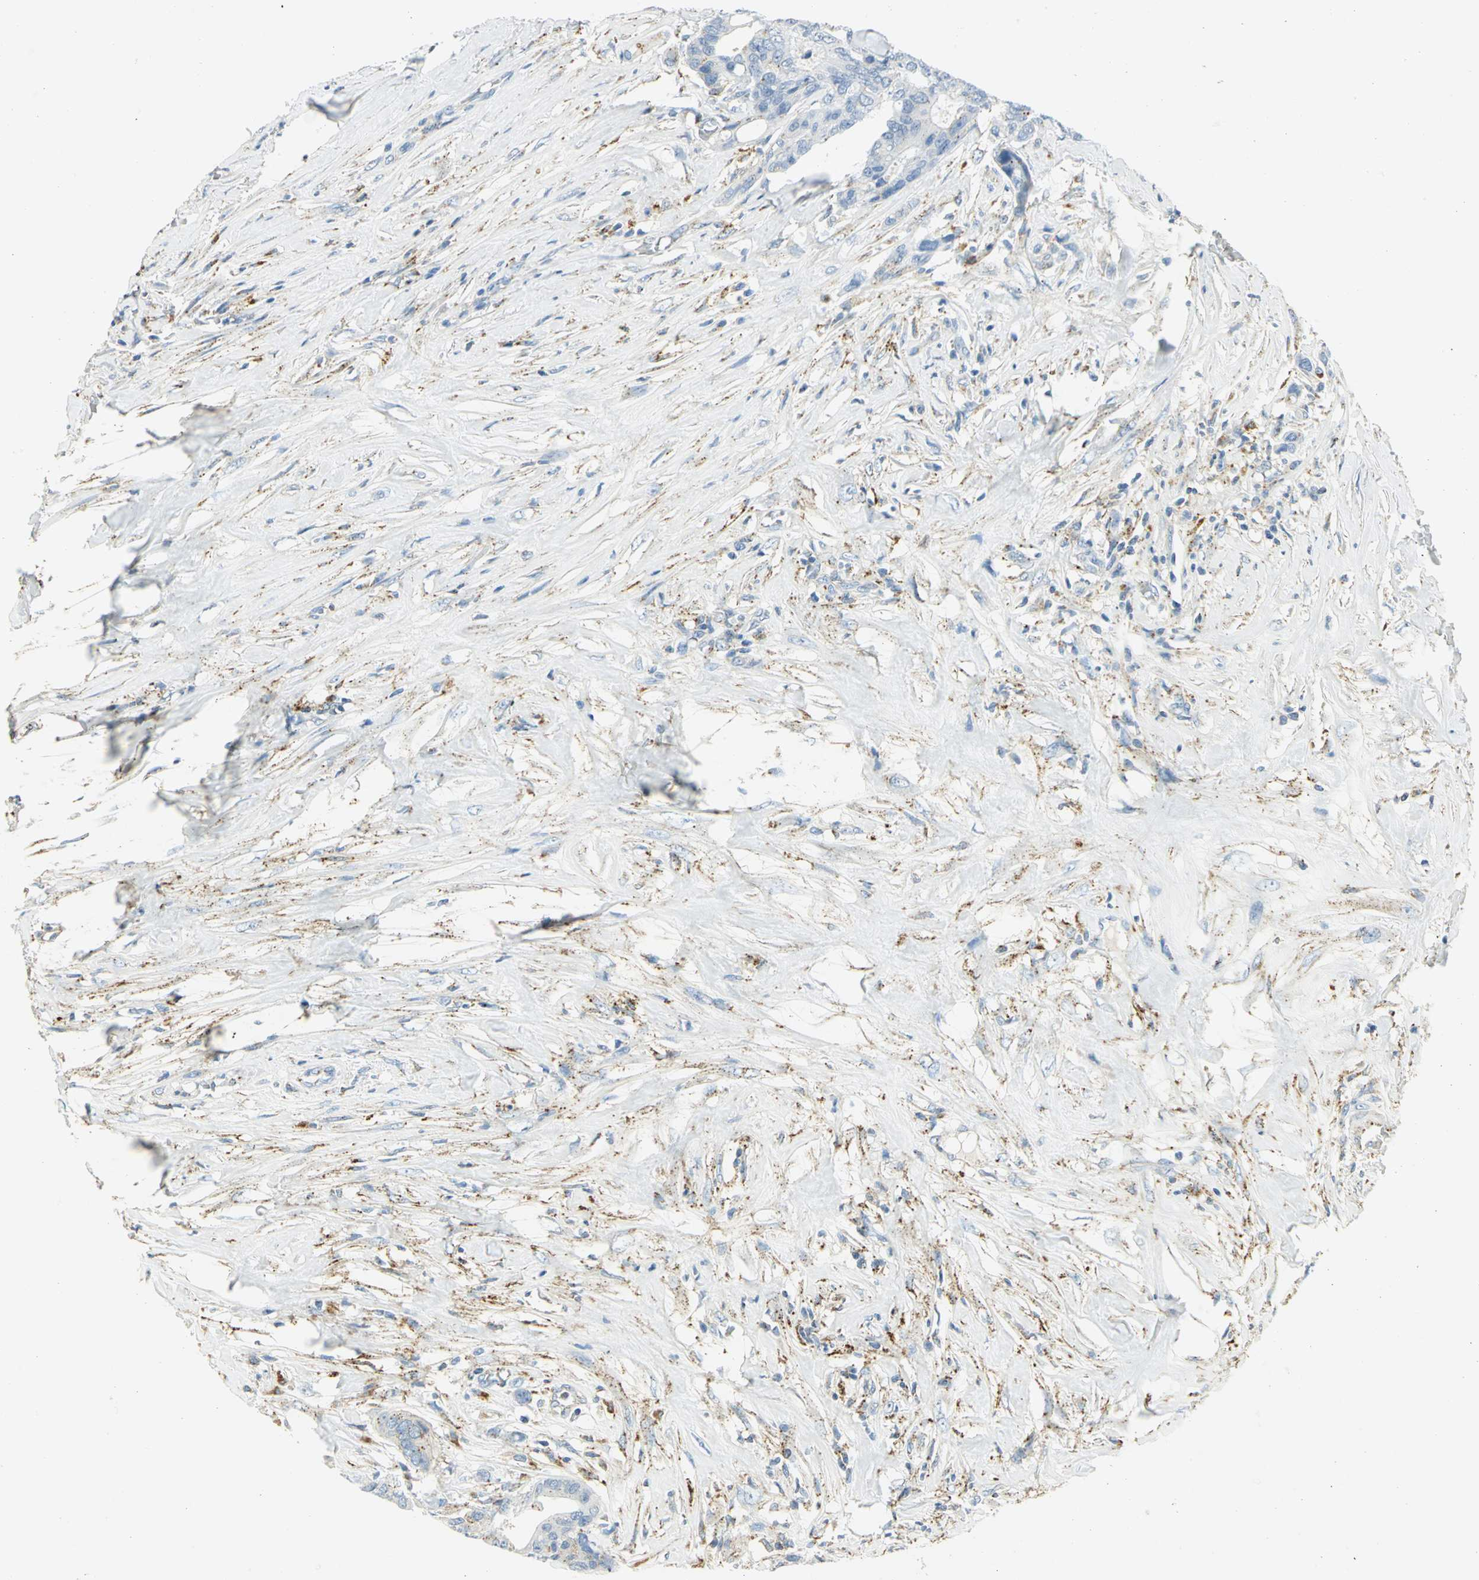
{"staining": {"intensity": "strong", "quantity": "<25%", "location": "cytoplasmic/membranous"}, "tissue": "colorectal cancer", "cell_type": "Tumor cells", "image_type": "cancer", "snomed": [{"axis": "morphology", "description": "Adenocarcinoma, NOS"}, {"axis": "topography", "description": "Rectum"}], "caption": "Strong cytoplasmic/membranous positivity is identified in about <25% of tumor cells in colorectal cancer.", "gene": "ARSA", "patient": {"sex": "male", "age": 55}}